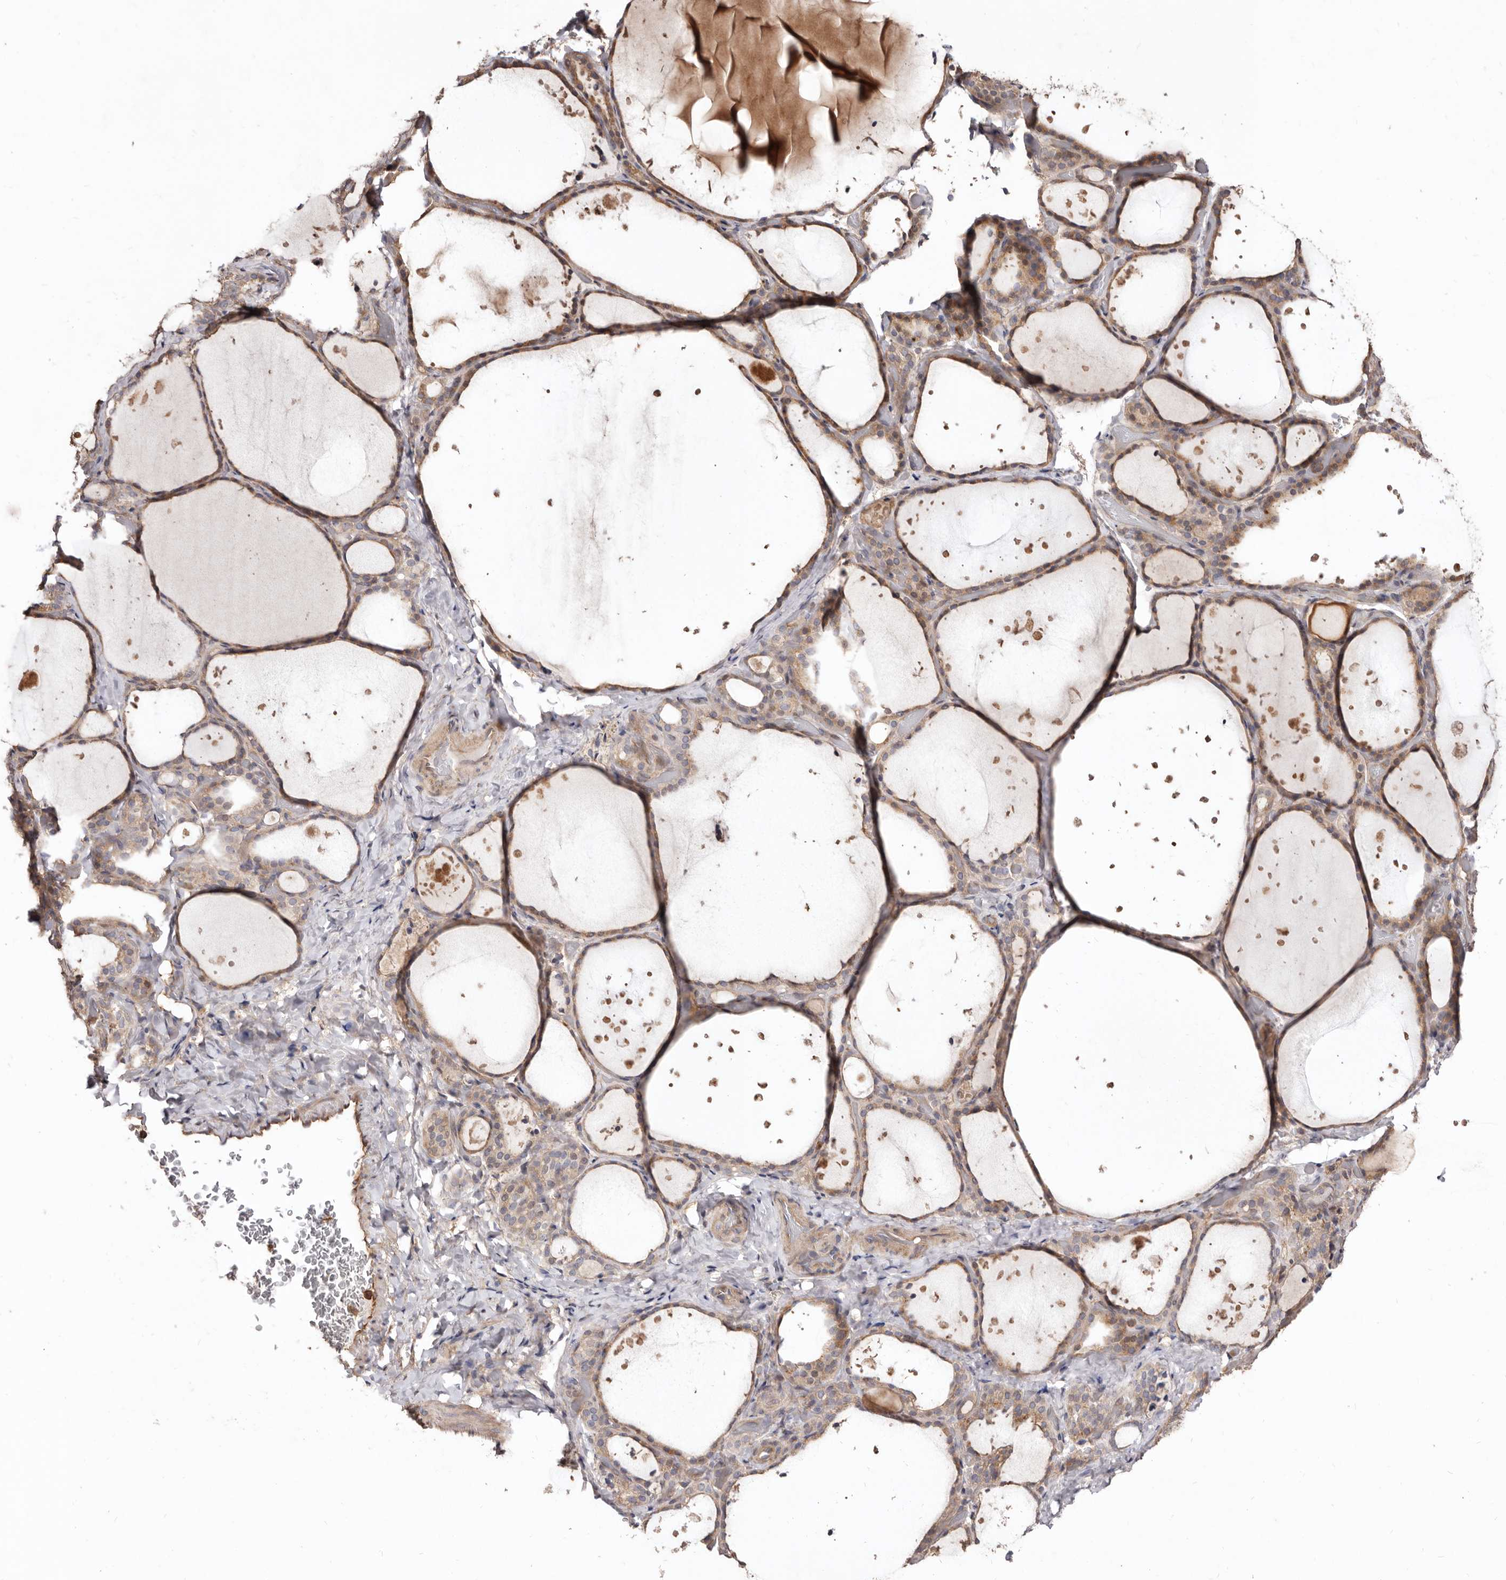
{"staining": {"intensity": "moderate", "quantity": "25%-75%", "location": "cytoplasmic/membranous"}, "tissue": "thyroid gland", "cell_type": "Glandular cells", "image_type": "normal", "snomed": [{"axis": "morphology", "description": "Normal tissue, NOS"}, {"axis": "topography", "description": "Thyroid gland"}], "caption": "Immunohistochemical staining of unremarkable thyroid gland reveals moderate cytoplasmic/membranous protein staining in about 25%-75% of glandular cells.", "gene": "LRRC25", "patient": {"sex": "female", "age": 44}}